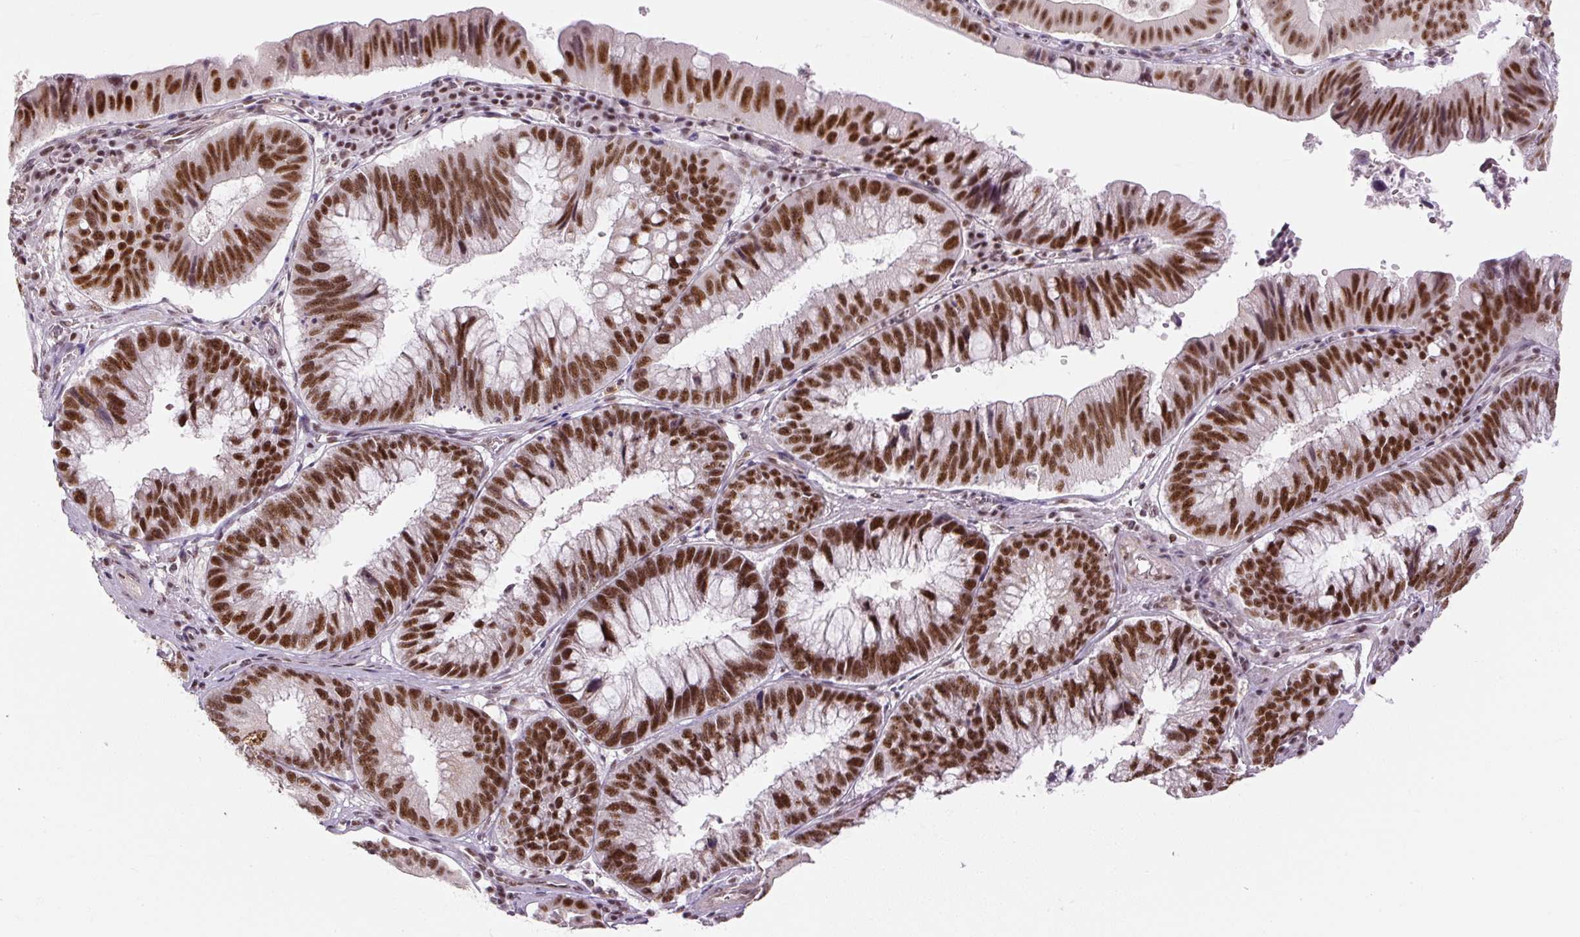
{"staining": {"intensity": "strong", "quantity": ">75%", "location": "nuclear"}, "tissue": "stomach cancer", "cell_type": "Tumor cells", "image_type": "cancer", "snomed": [{"axis": "morphology", "description": "Adenocarcinoma, NOS"}, {"axis": "topography", "description": "Stomach"}], "caption": "This is a histology image of IHC staining of stomach cancer (adenocarcinoma), which shows strong positivity in the nuclear of tumor cells.", "gene": "U2AF2", "patient": {"sex": "male", "age": 59}}